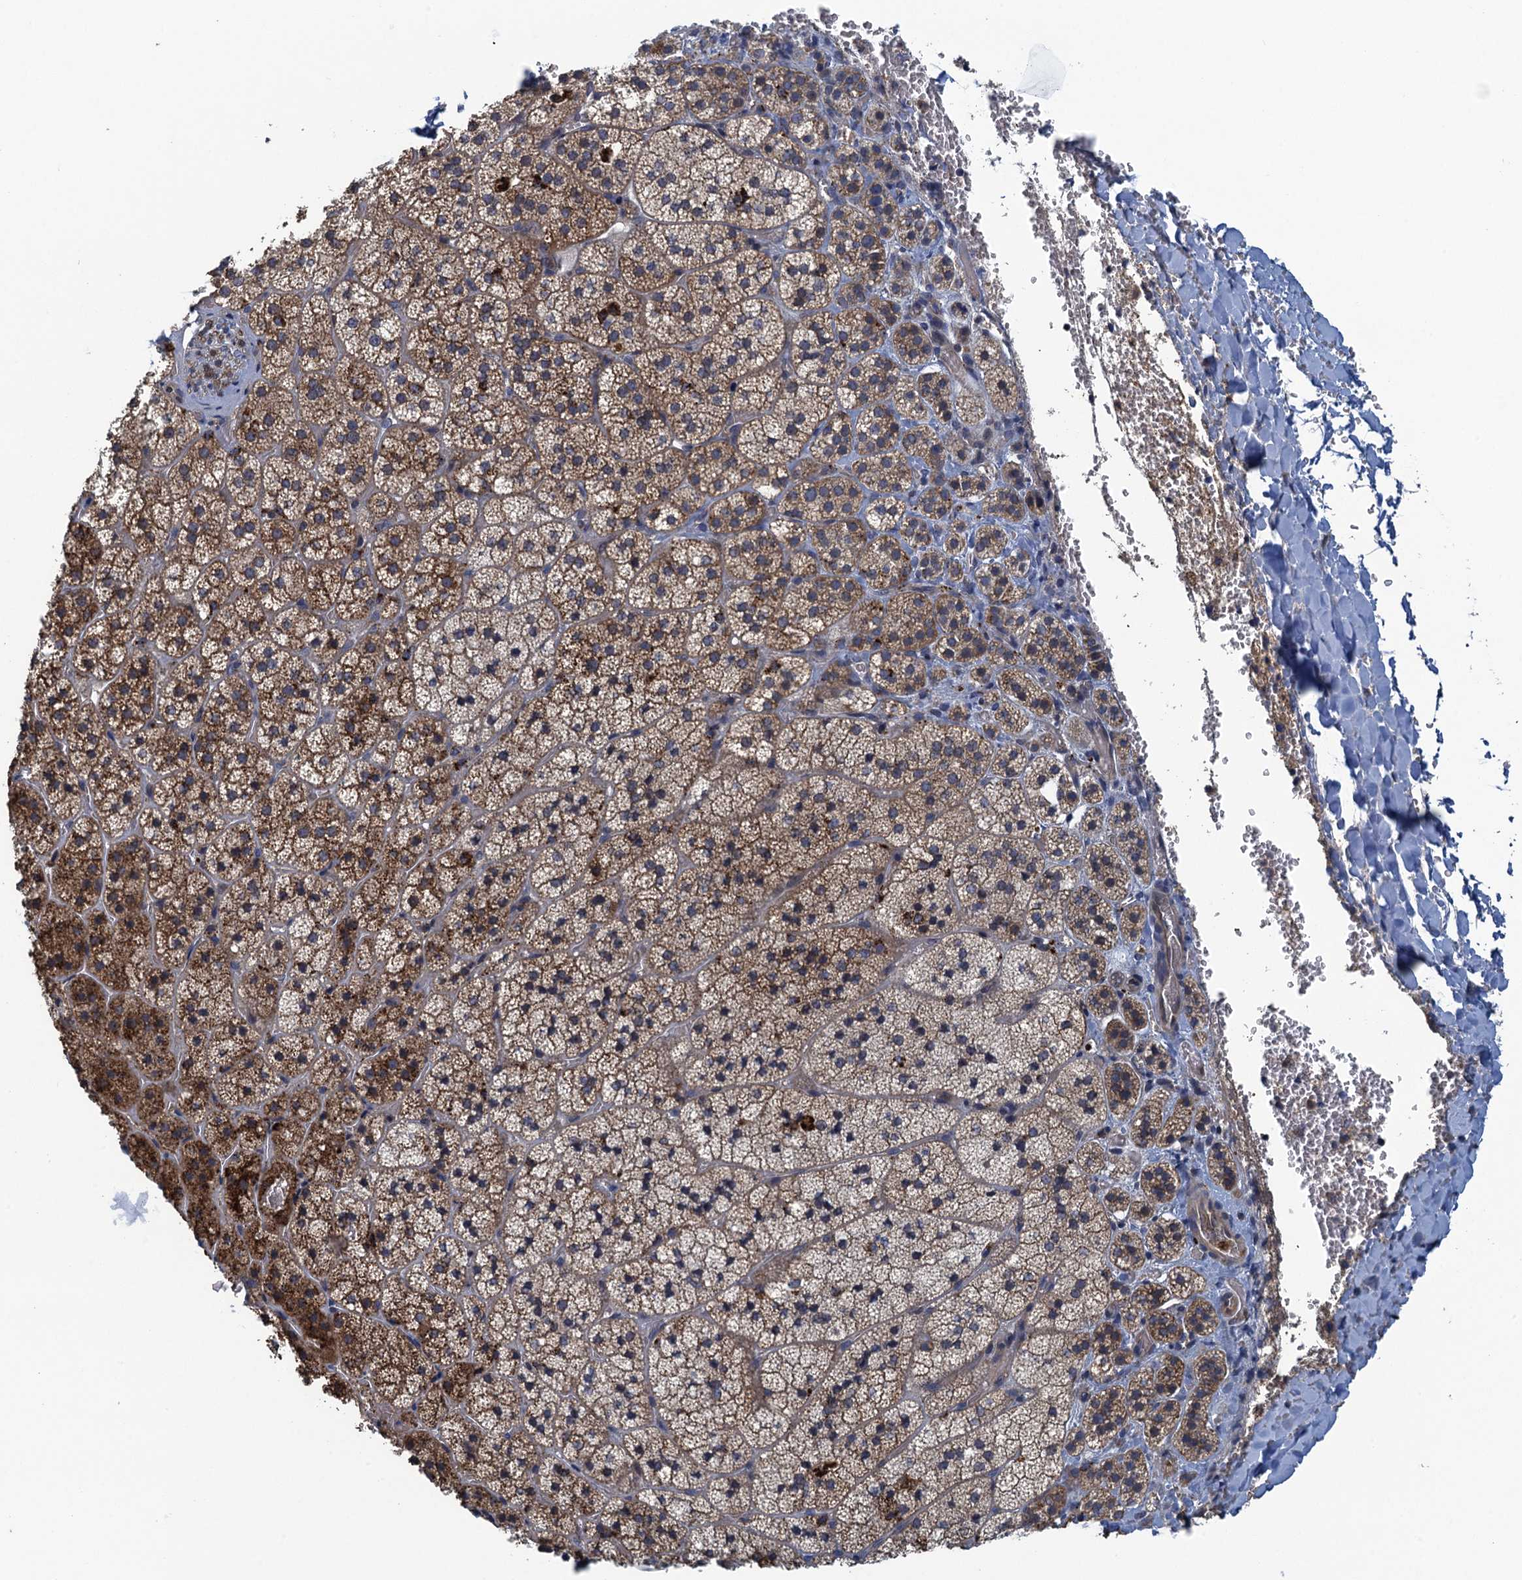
{"staining": {"intensity": "moderate", "quantity": "25%-75%", "location": "cytoplasmic/membranous"}, "tissue": "adrenal gland", "cell_type": "Glandular cells", "image_type": "normal", "snomed": [{"axis": "morphology", "description": "Normal tissue, NOS"}, {"axis": "topography", "description": "Adrenal gland"}], "caption": "This photomicrograph demonstrates IHC staining of normal adrenal gland, with medium moderate cytoplasmic/membranous staining in about 25%-75% of glandular cells.", "gene": "KBTBD8", "patient": {"sex": "female", "age": 44}}